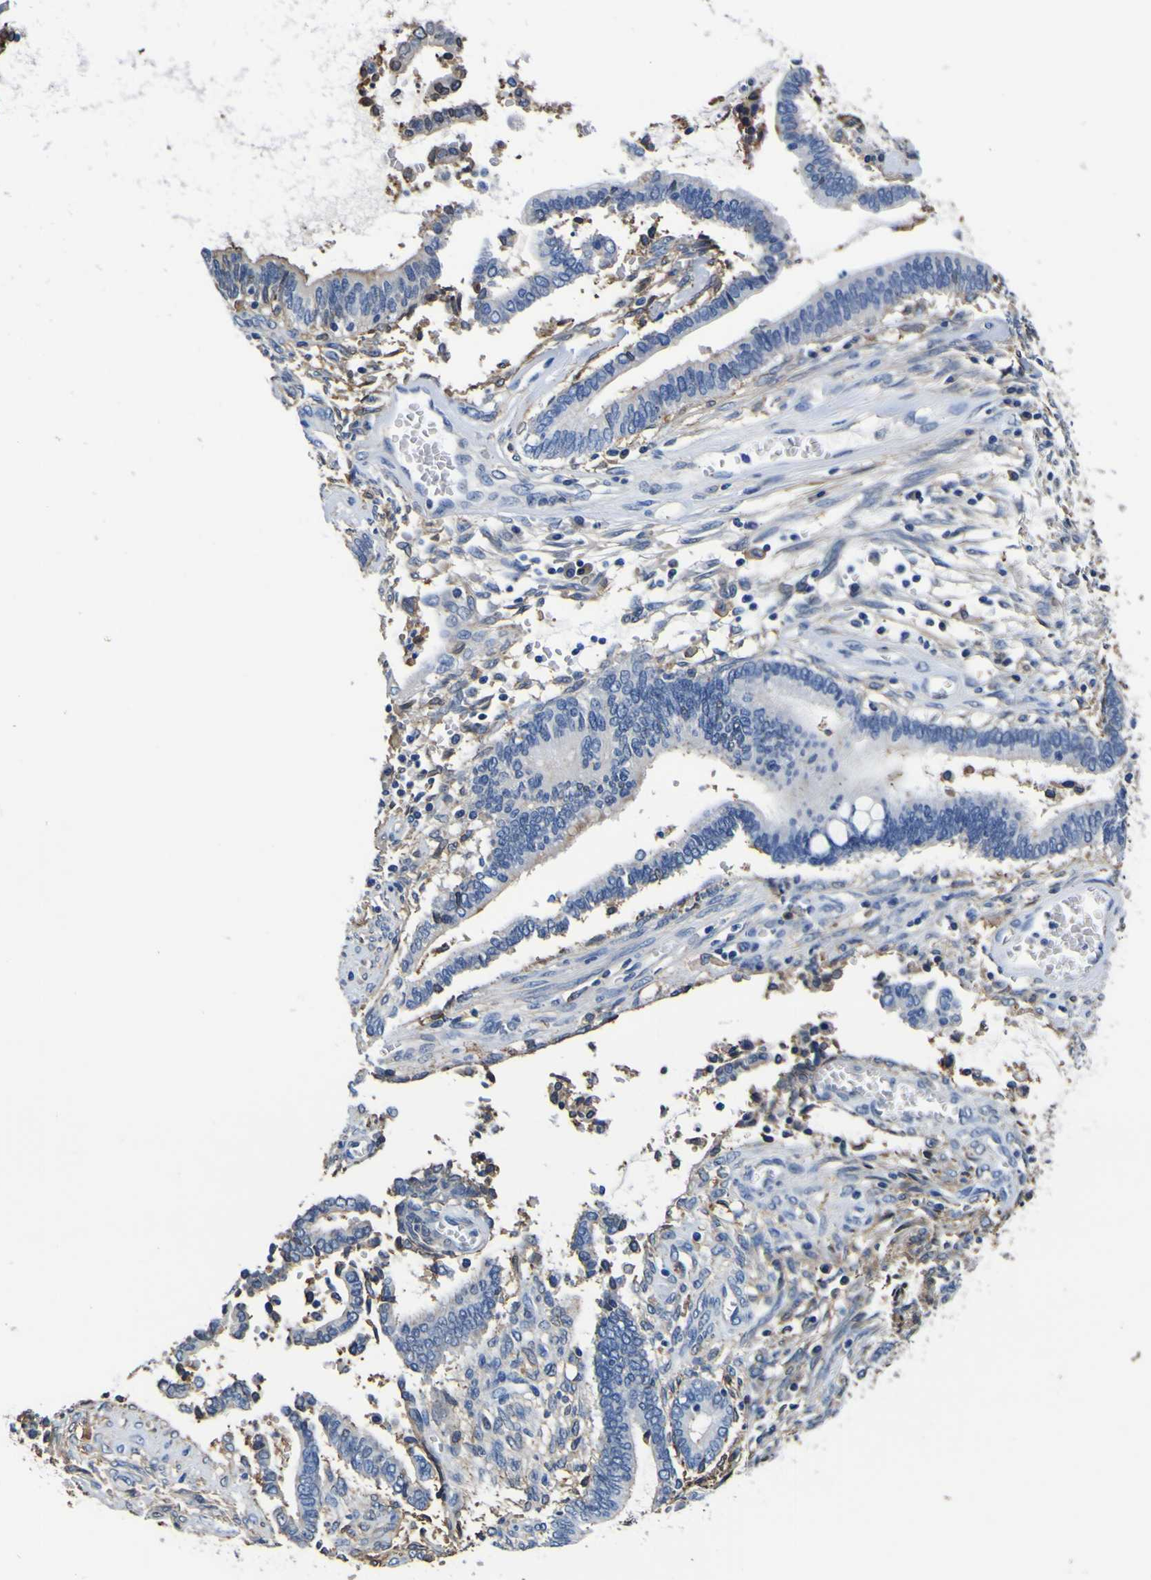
{"staining": {"intensity": "moderate", "quantity": "<25%", "location": "cytoplasmic/membranous"}, "tissue": "cervical cancer", "cell_type": "Tumor cells", "image_type": "cancer", "snomed": [{"axis": "morphology", "description": "Adenocarcinoma, NOS"}, {"axis": "topography", "description": "Cervix"}], "caption": "IHC micrograph of neoplastic tissue: cervical cancer stained using immunohistochemistry exhibits low levels of moderate protein expression localized specifically in the cytoplasmic/membranous of tumor cells, appearing as a cytoplasmic/membranous brown color.", "gene": "PXDN", "patient": {"sex": "female", "age": 44}}